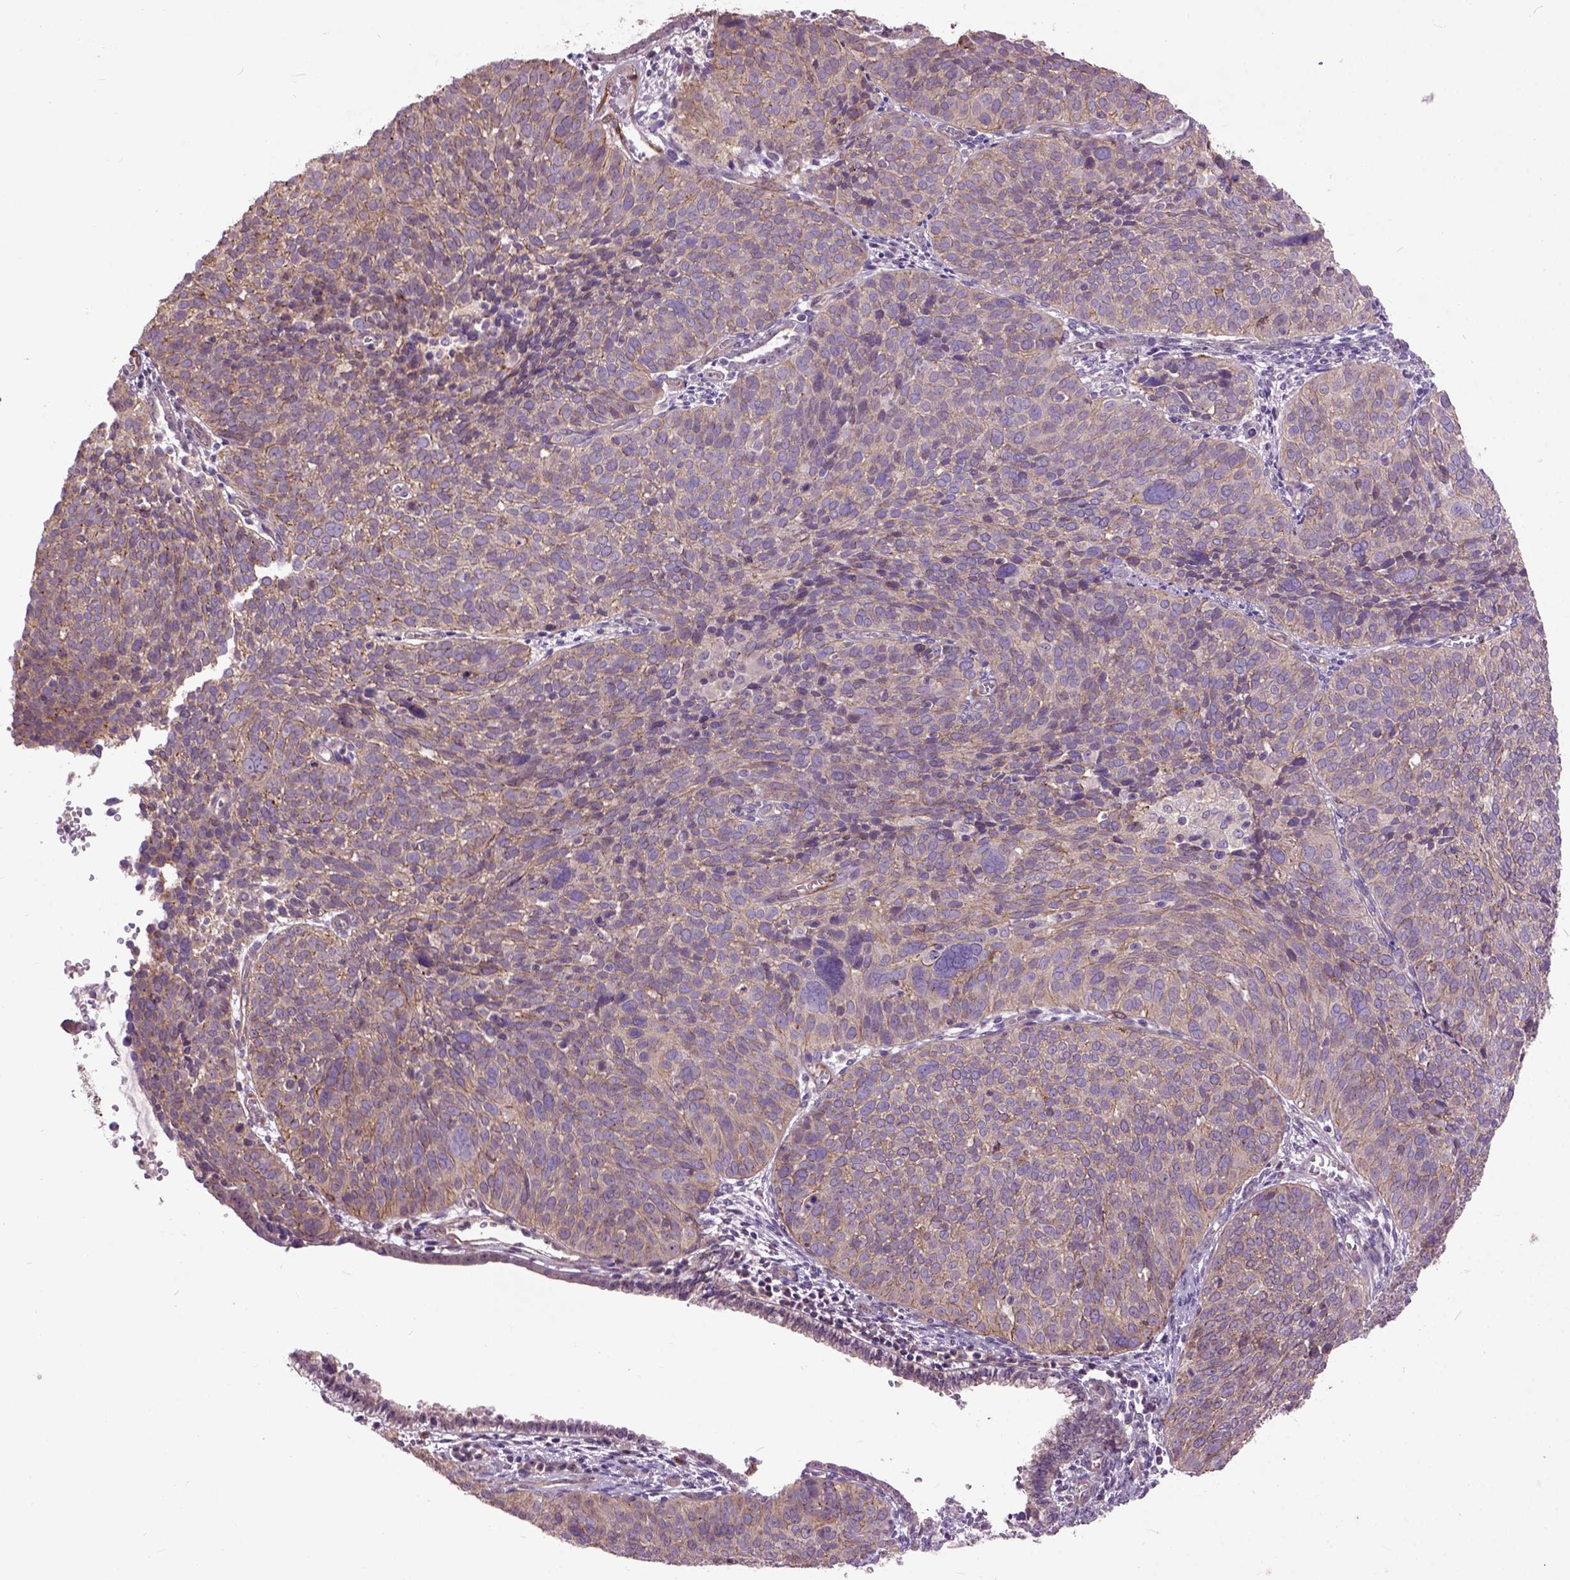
{"staining": {"intensity": "weak", "quantity": ">75%", "location": "cytoplasmic/membranous"}, "tissue": "cervical cancer", "cell_type": "Tumor cells", "image_type": "cancer", "snomed": [{"axis": "morphology", "description": "Squamous cell carcinoma, NOS"}, {"axis": "topography", "description": "Cervix"}], "caption": "DAB (3,3'-diaminobenzidine) immunohistochemical staining of cervical squamous cell carcinoma displays weak cytoplasmic/membranous protein positivity in about >75% of tumor cells.", "gene": "MAPT", "patient": {"sex": "female", "age": 39}}